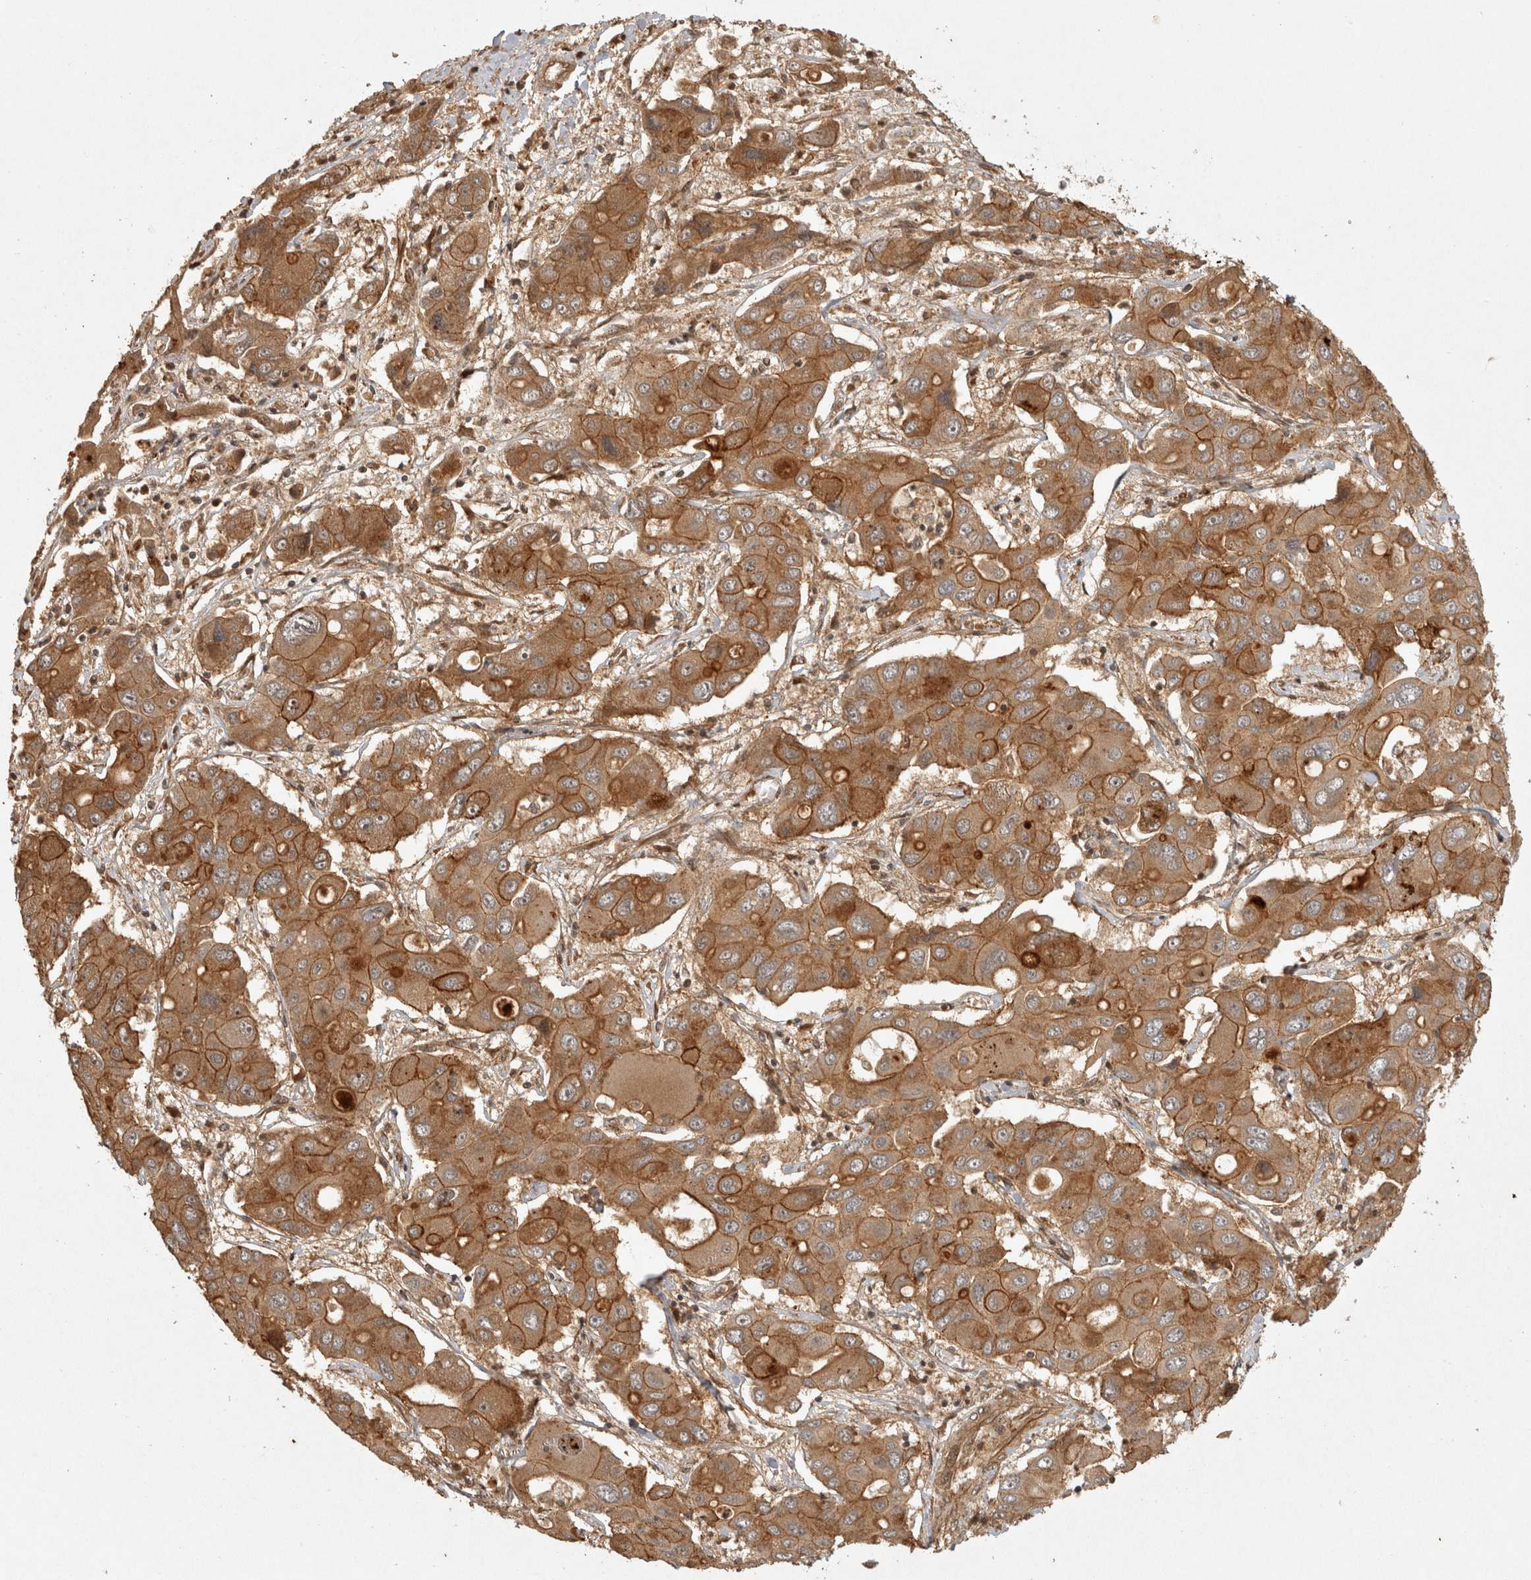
{"staining": {"intensity": "moderate", "quantity": ">75%", "location": "cytoplasmic/membranous"}, "tissue": "liver cancer", "cell_type": "Tumor cells", "image_type": "cancer", "snomed": [{"axis": "morphology", "description": "Cholangiocarcinoma"}, {"axis": "topography", "description": "Liver"}], "caption": "Moderate cytoplasmic/membranous staining for a protein is seen in about >75% of tumor cells of liver cancer using immunohistochemistry.", "gene": "CAMSAP2", "patient": {"sex": "male", "age": 67}}